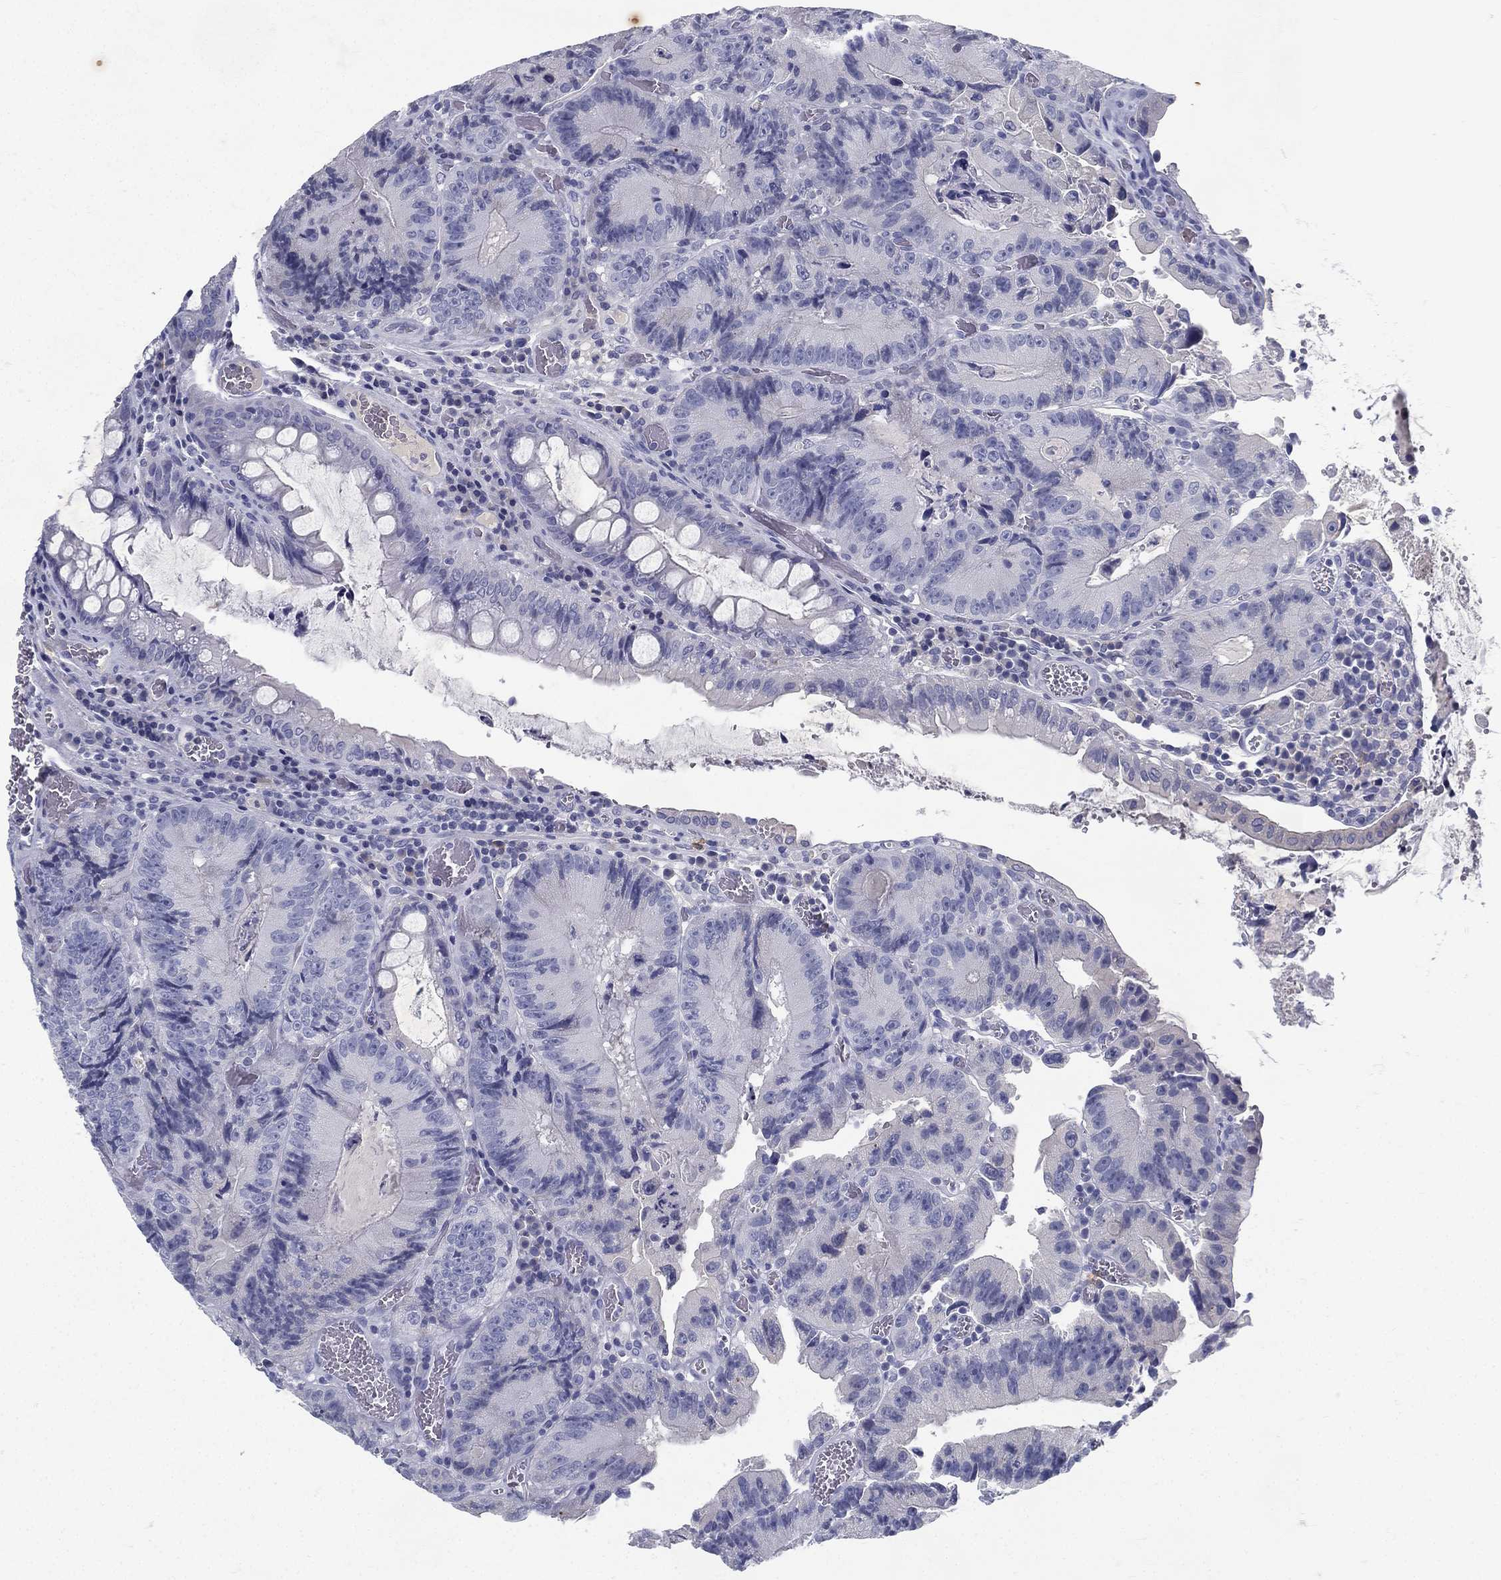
{"staining": {"intensity": "negative", "quantity": "none", "location": "none"}, "tissue": "colorectal cancer", "cell_type": "Tumor cells", "image_type": "cancer", "snomed": [{"axis": "morphology", "description": "Adenocarcinoma, NOS"}, {"axis": "topography", "description": "Colon"}], "caption": "Immunohistochemistry micrograph of colorectal cancer stained for a protein (brown), which demonstrates no positivity in tumor cells. (DAB immunohistochemistry (IHC) with hematoxylin counter stain).", "gene": "RGS13", "patient": {"sex": "female", "age": 86}}